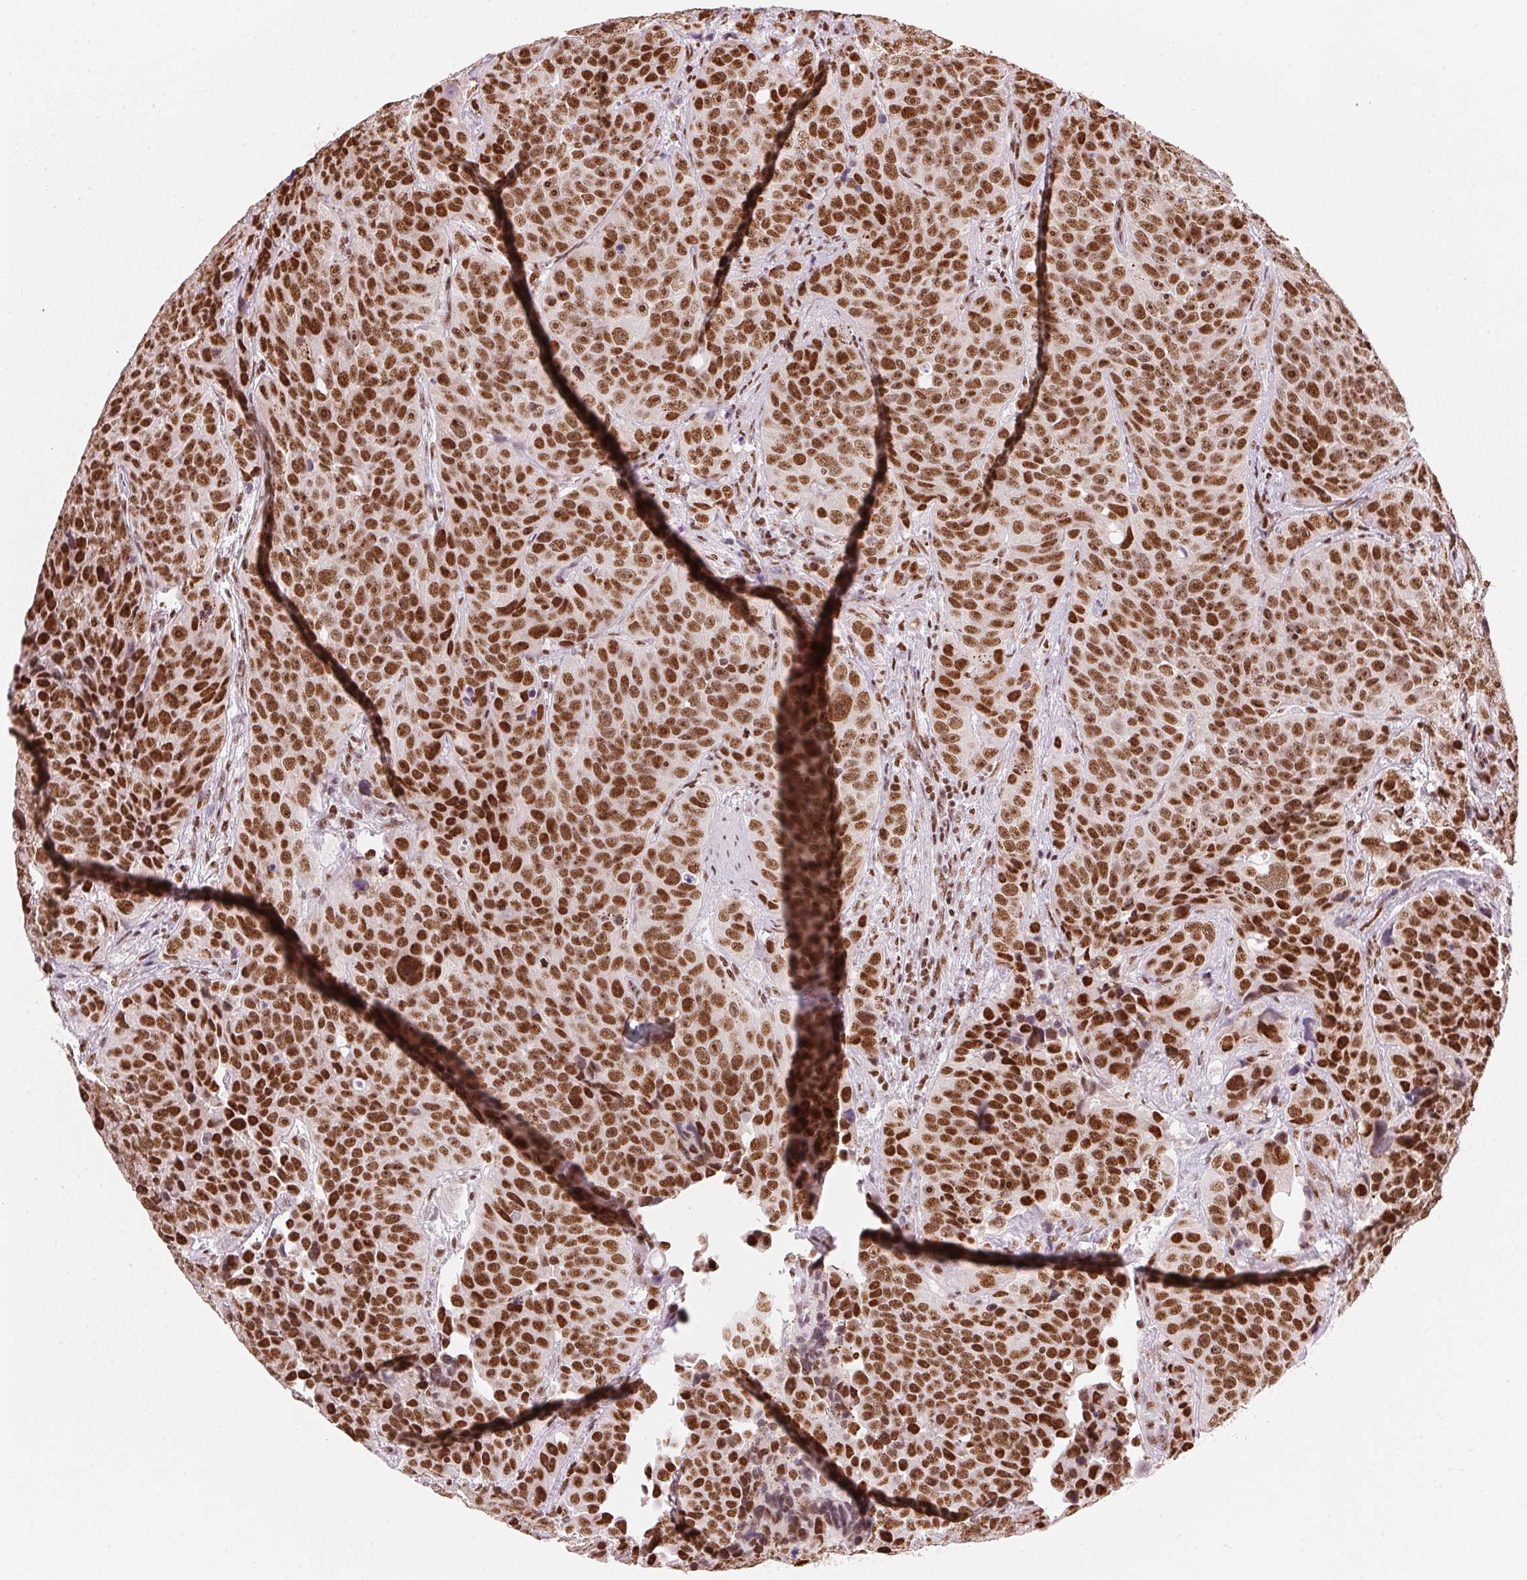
{"staining": {"intensity": "strong", "quantity": ">75%", "location": "nuclear"}, "tissue": "urothelial cancer", "cell_type": "Tumor cells", "image_type": "cancer", "snomed": [{"axis": "morphology", "description": "Urothelial carcinoma, NOS"}, {"axis": "topography", "description": "Urinary bladder"}], "caption": "IHC micrograph of urothelial cancer stained for a protein (brown), which shows high levels of strong nuclear staining in approximately >75% of tumor cells.", "gene": "NXF1", "patient": {"sex": "male", "age": 52}}